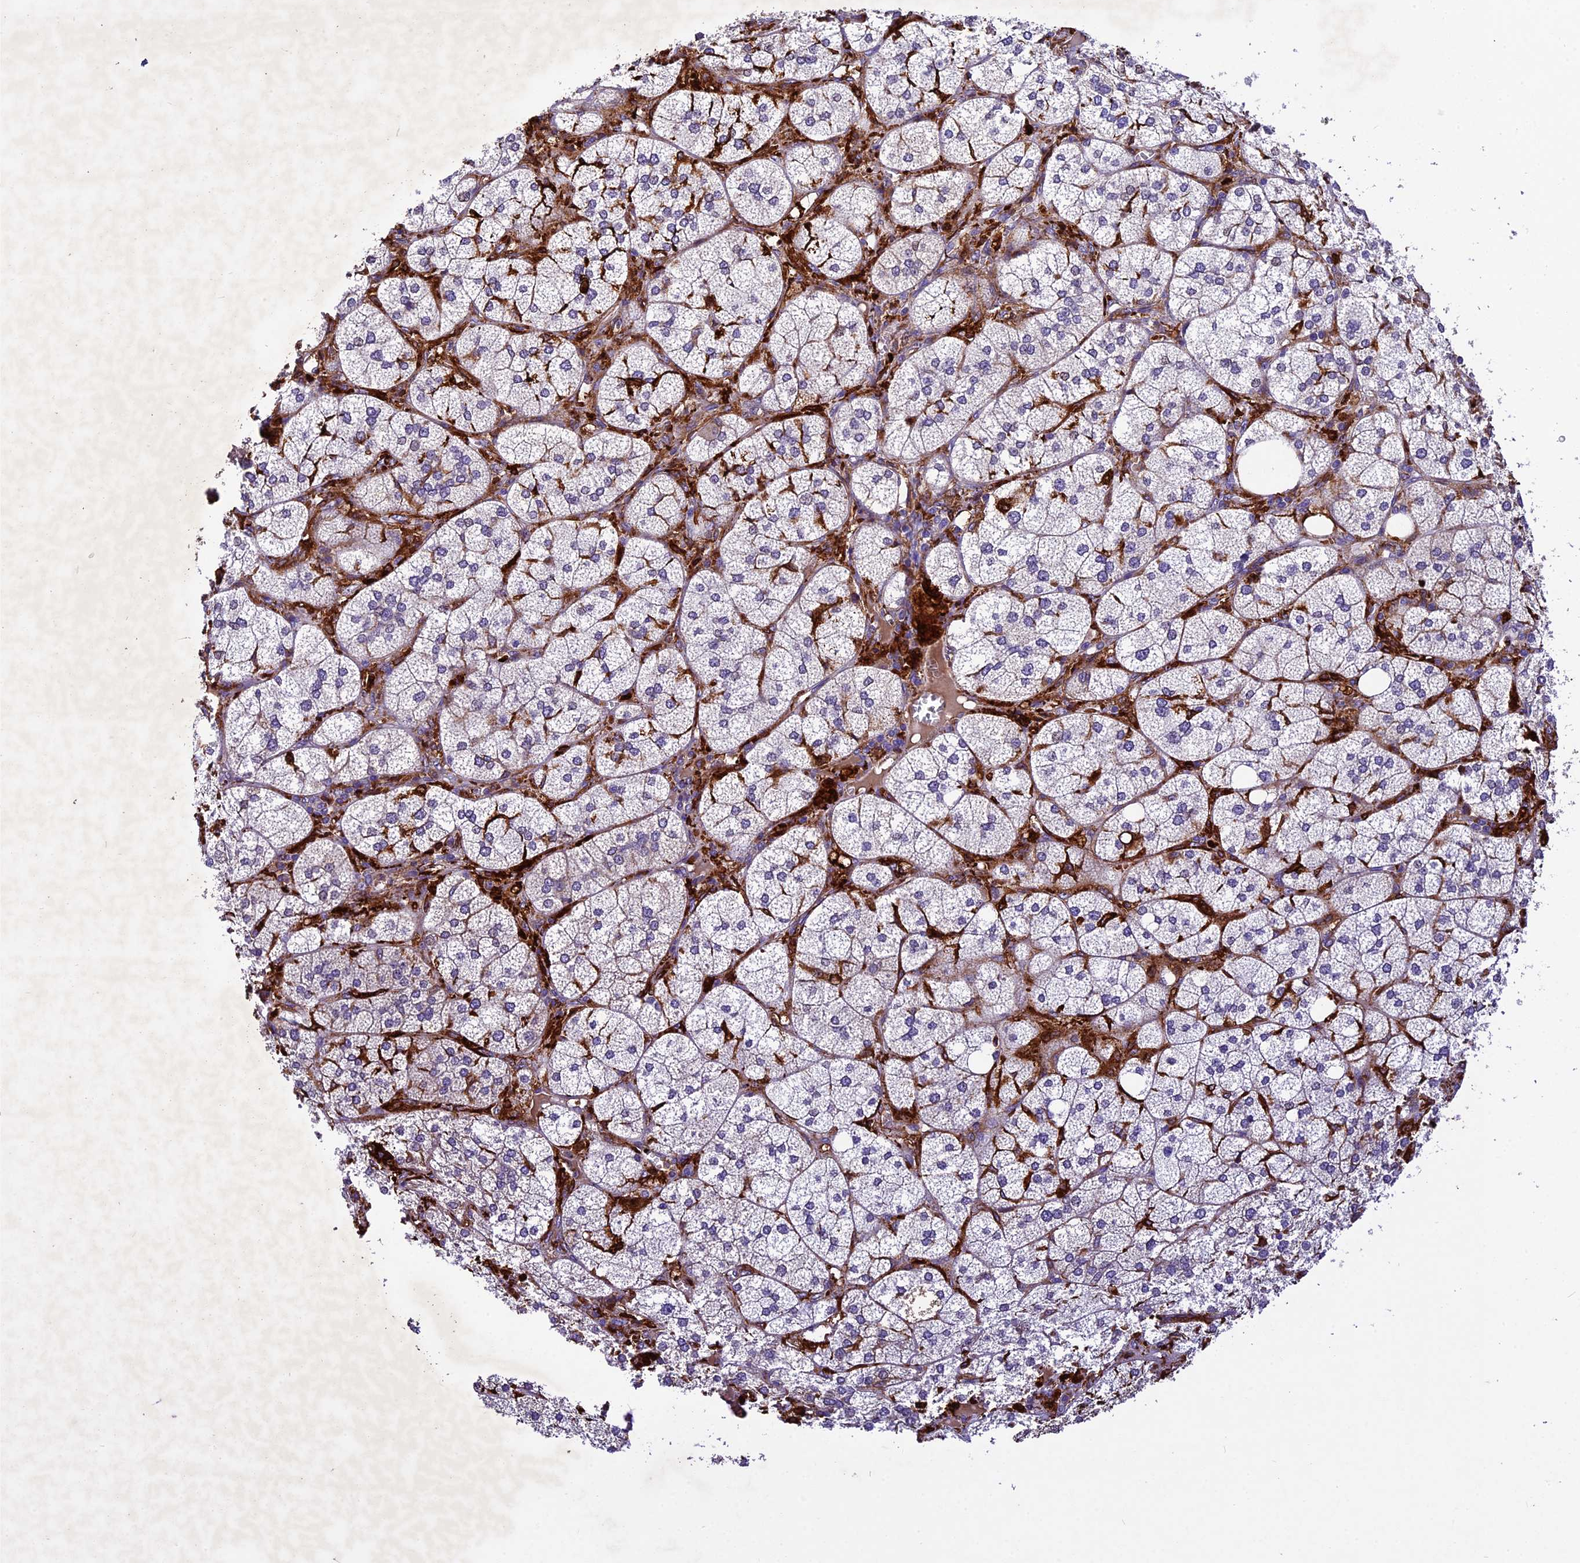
{"staining": {"intensity": "moderate", "quantity": "25%-75%", "location": "cytoplasmic/membranous"}, "tissue": "adrenal gland", "cell_type": "Glandular cells", "image_type": "normal", "snomed": [{"axis": "morphology", "description": "Normal tissue, NOS"}, {"axis": "topography", "description": "Adrenal gland"}], "caption": "Adrenal gland stained with DAB (3,3'-diaminobenzidine) immunohistochemistry (IHC) exhibits medium levels of moderate cytoplasmic/membranous expression in approximately 25%-75% of glandular cells. Immunohistochemistry stains the protein of interest in brown and the nuclei are stained blue.", "gene": "CILP2", "patient": {"sex": "female", "age": 61}}